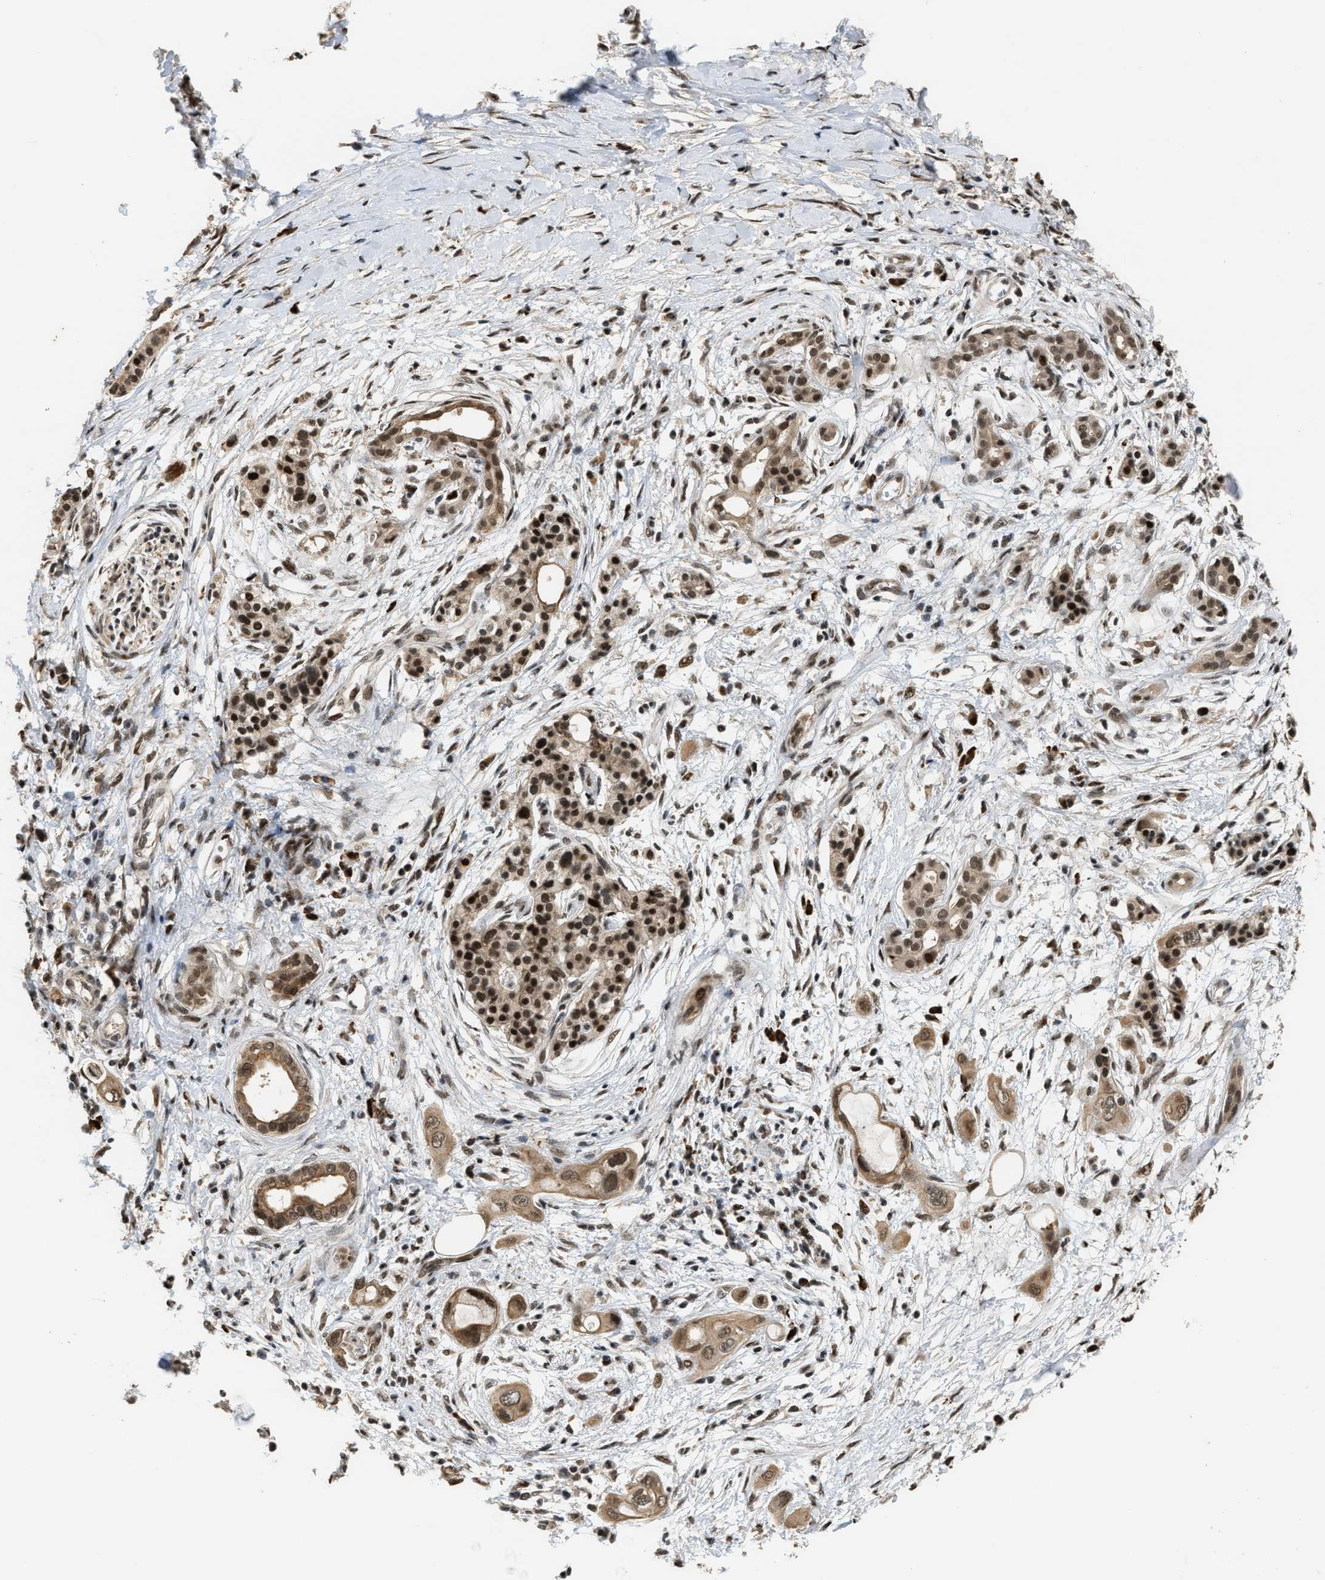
{"staining": {"intensity": "moderate", "quantity": ">75%", "location": "cytoplasmic/membranous,nuclear"}, "tissue": "pancreatic cancer", "cell_type": "Tumor cells", "image_type": "cancer", "snomed": [{"axis": "morphology", "description": "Adenocarcinoma, NOS"}, {"axis": "topography", "description": "Pancreas"}], "caption": "Pancreatic adenocarcinoma was stained to show a protein in brown. There is medium levels of moderate cytoplasmic/membranous and nuclear staining in about >75% of tumor cells.", "gene": "SERTAD2", "patient": {"sex": "male", "age": 59}}